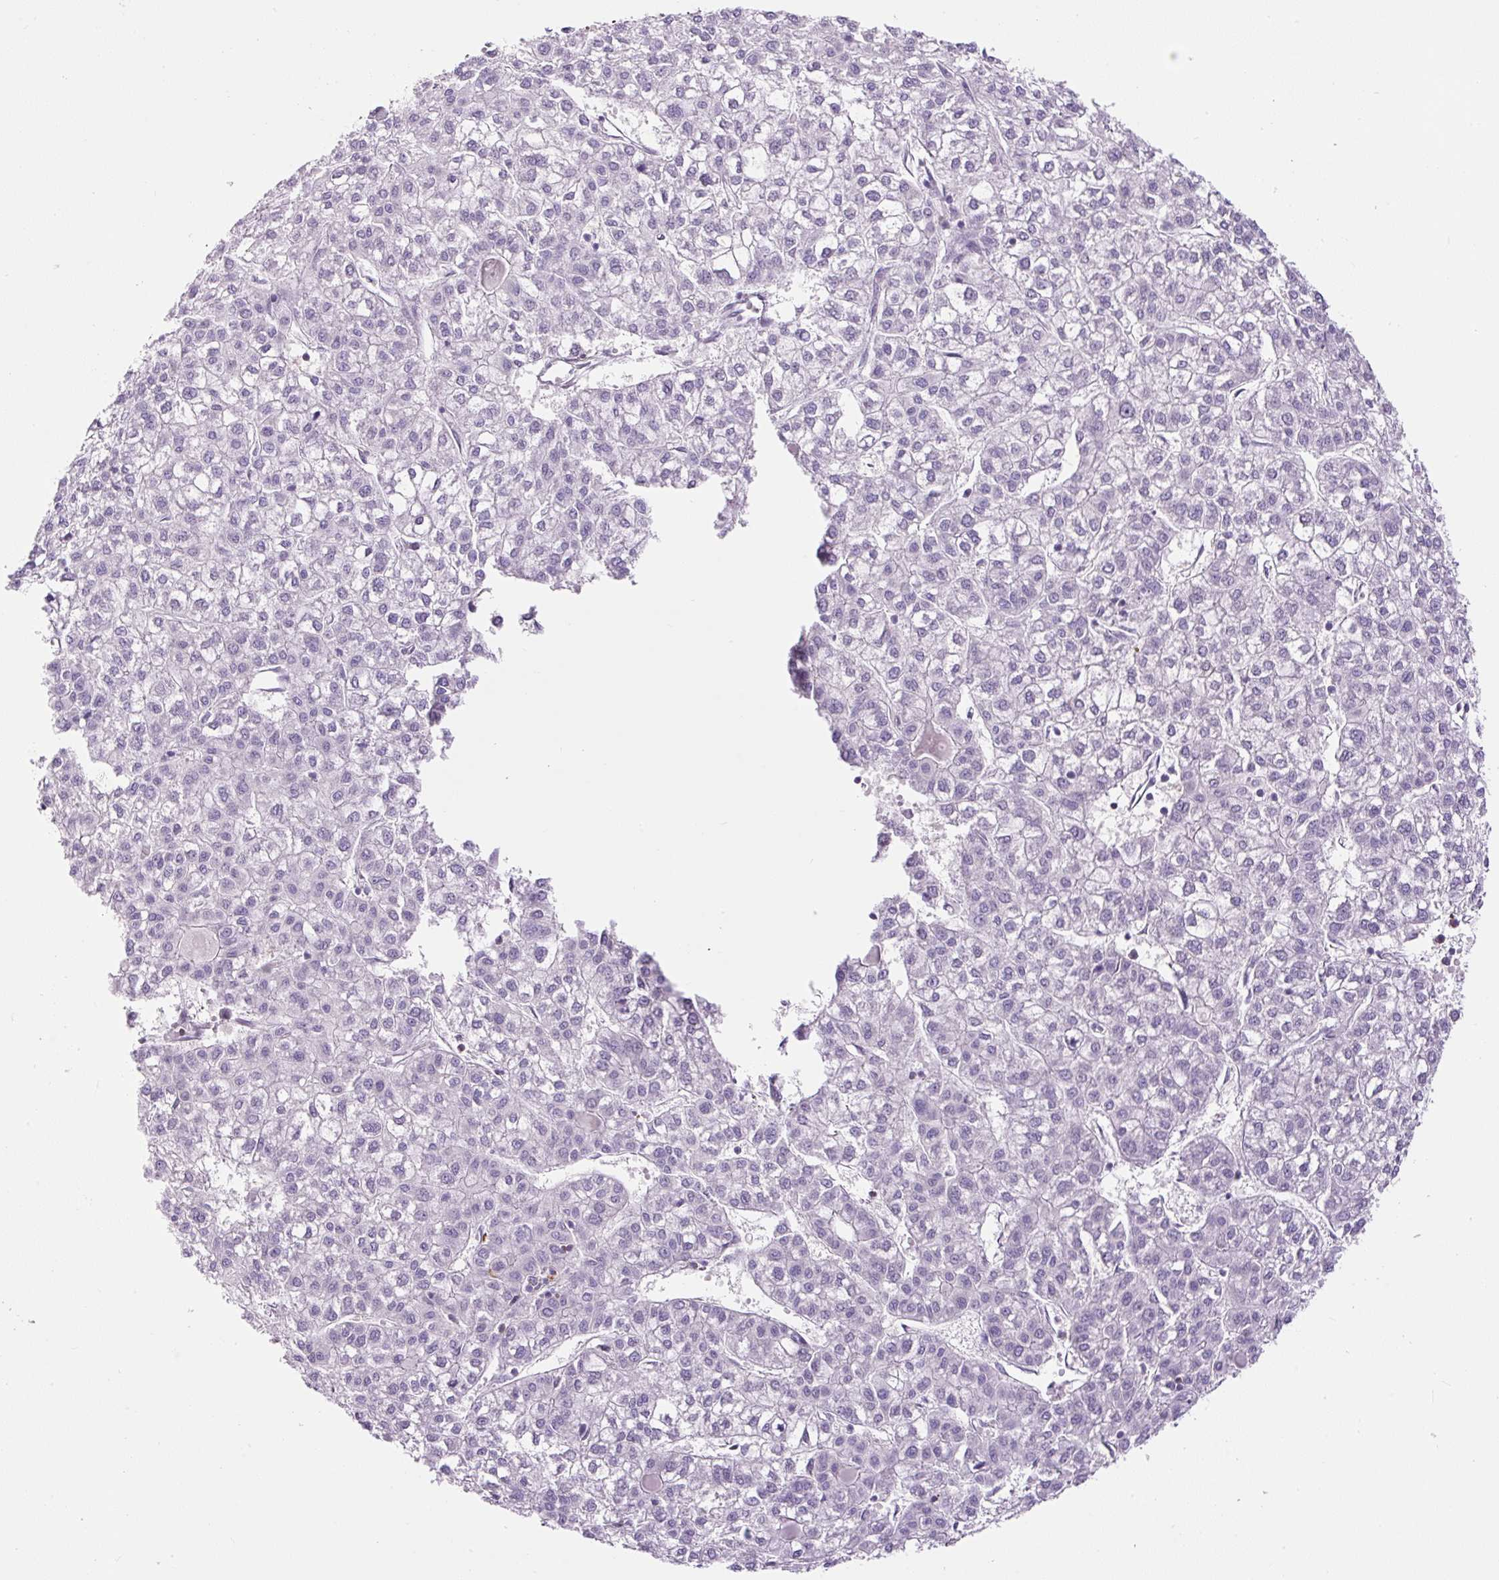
{"staining": {"intensity": "negative", "quantity": "none", "location": "none"}, "tissue": "liver cancer", "cell_type": "Tumor cells", "image_type": "cancer", "snomed": [{"axis": "morphology", "description": "Carcinoma, Hepatocellular, NOS"}, {"axis": "topography", "description": "Liver"}], "caption": "DAB (3,3'-diaminobenzidine) immunohistochemical staining of liver cancer shows no significant expression in tumor cells. (DAB IHC, high magnification).", "gene": "B3GALT5", "patient": {"sex": "female", "age": 43}}